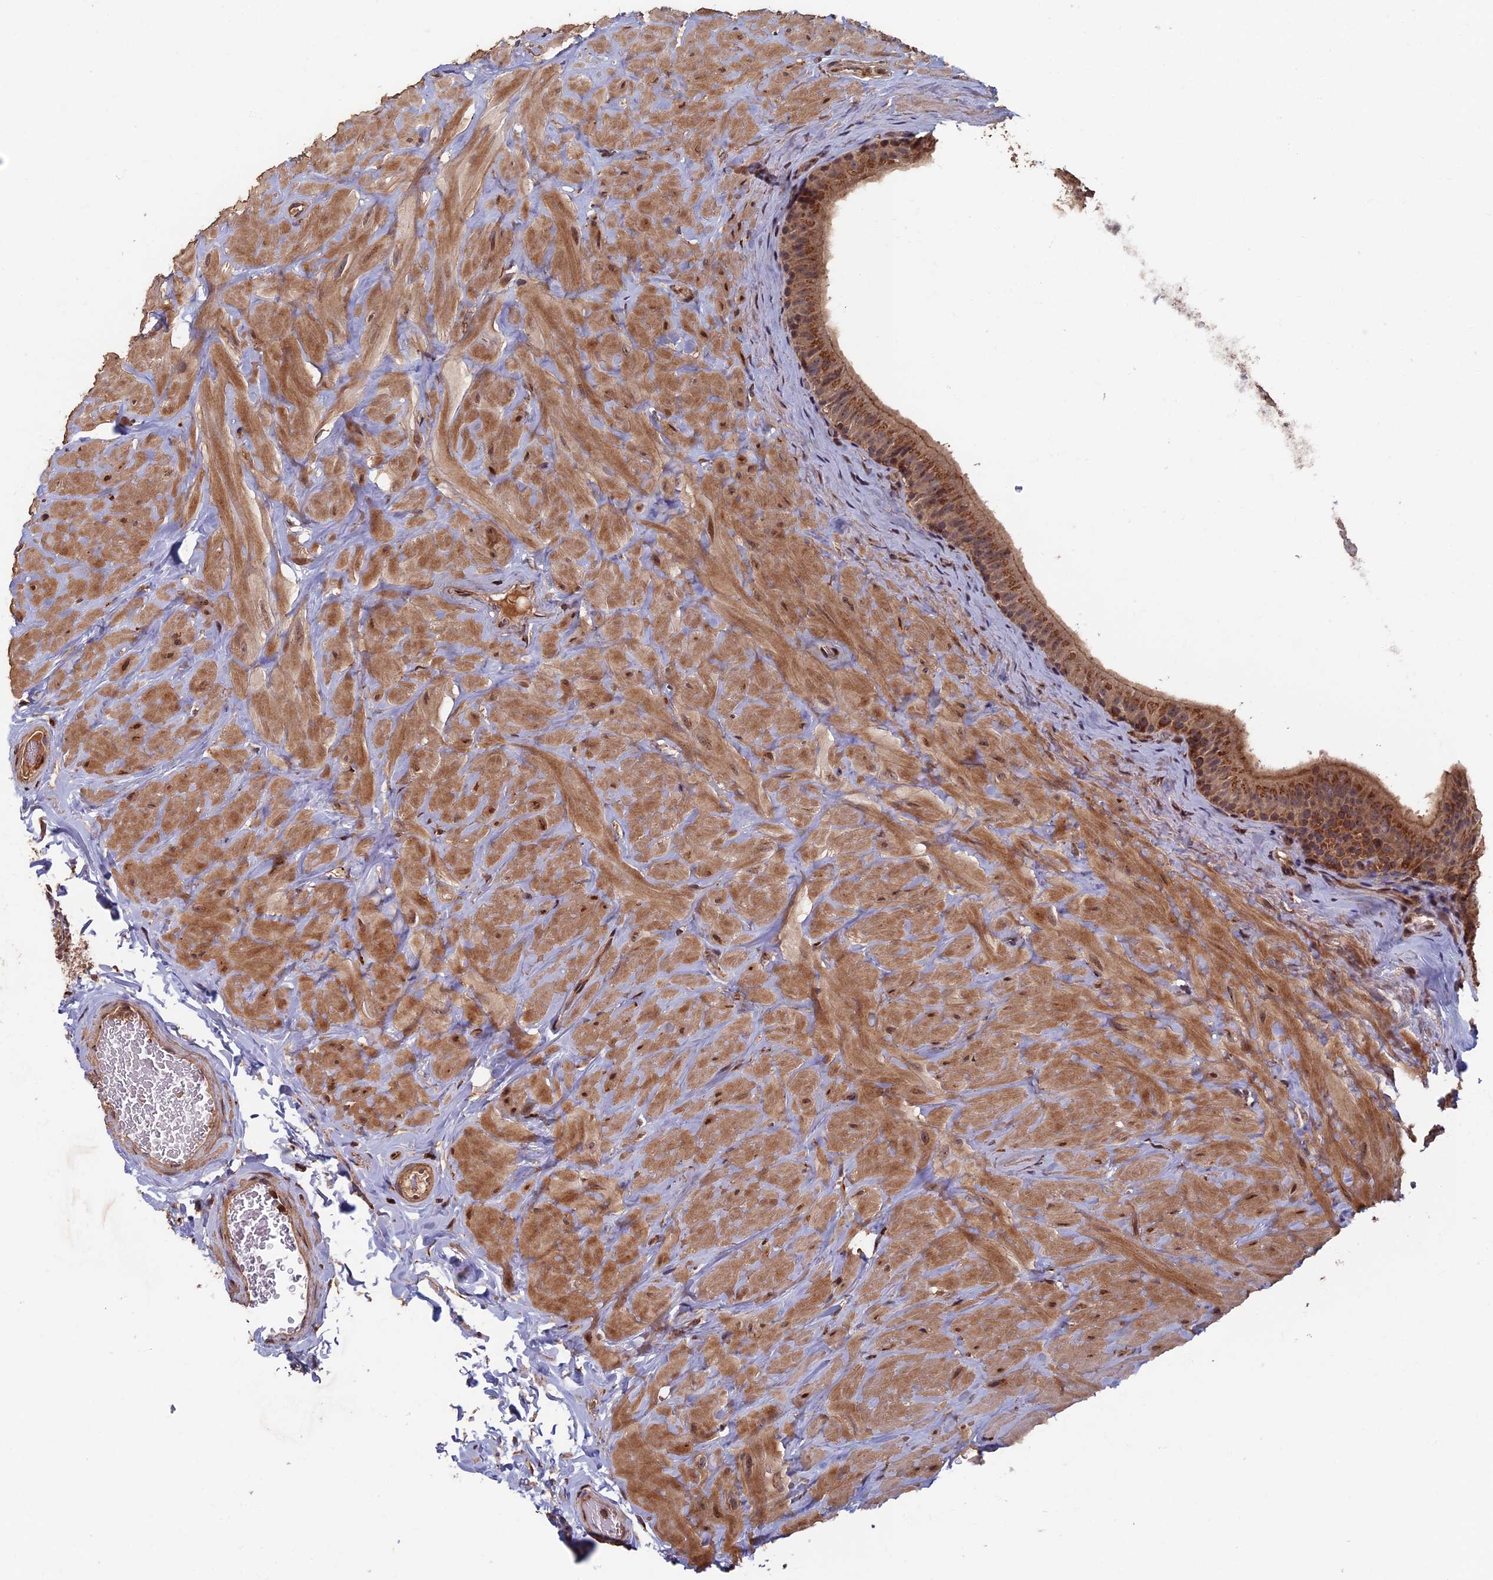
{"staining": {"intensity": "moderate", "quantity": ">75%", "location": "cytoplasmic/membranous"}, "tissue": "epididymis", "cell_type": "Glandular cells", "image_type": "normal", "snomed": [{"axis": "morphology", "description": "Normal tissue, NOS"}, {"axis": "topography", "description": "Soft tissue"}, {"axis": "topography", "description": "Vascular tissue"}, {"axis": "topography", "description": "Epididymis"}], "caption": "The immunohistochemical stain labels moderate cytoplasmic/membranous positivity in glandular cells of normal epididymis. Nuclei are stained in blue.", "gene": "RASGRF1", "patient": {"sex": "male", "age": 49}}